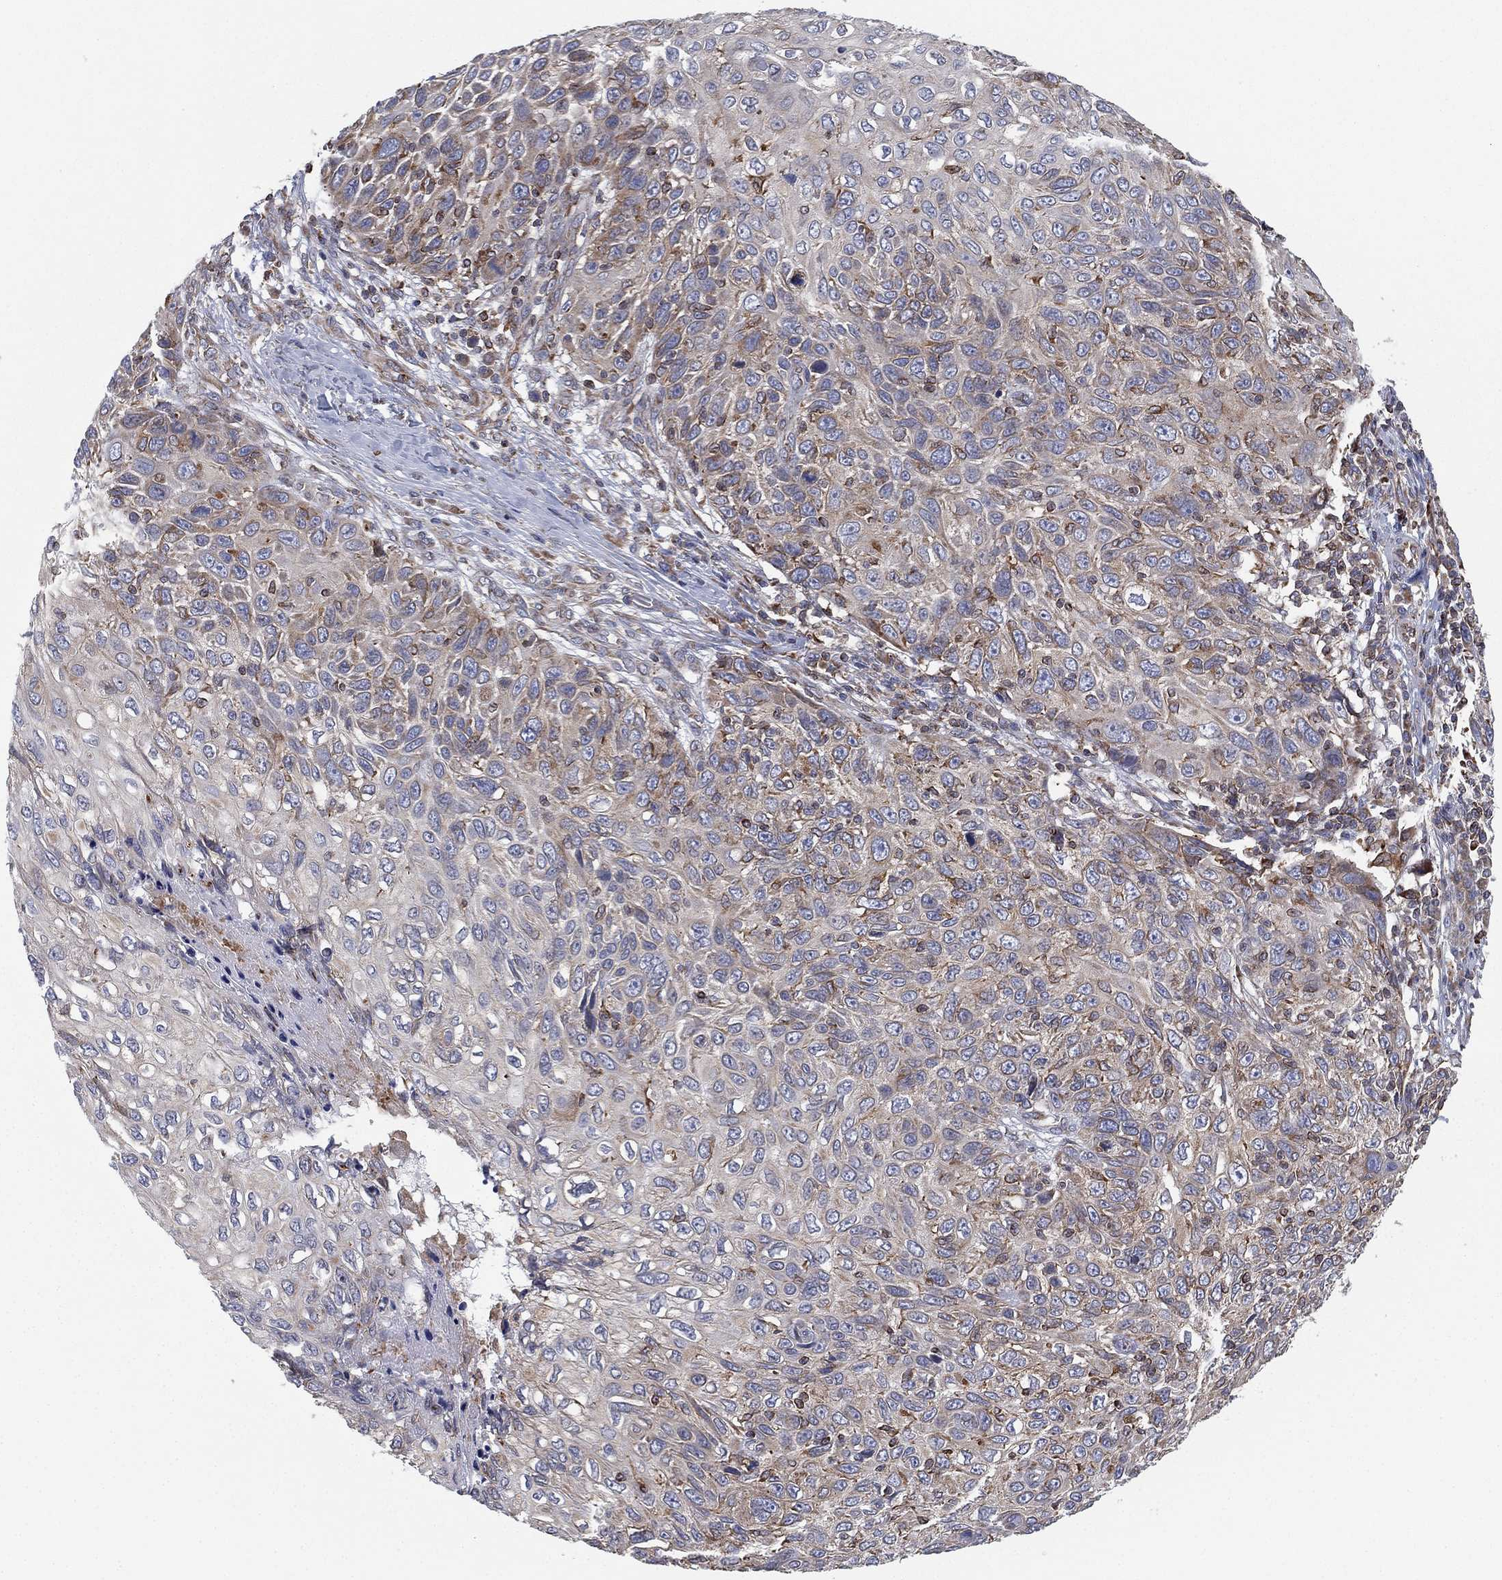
{"staining": {"intensity": "weak", "quantity": "25%-75%", "location": "cytoplasmic/membranous"}, "tissue": "skin cancer", "cell_type": "Tumor cells", "image_type": "cancer", "snomed": [{"axis": "morphology", "description": "Squamous cell carcinoma, NOS"}, {"axis": "topography", "description": "Skin"}], "caption": "This is a micrograph of IHC staining of squamous cell carcinoma (skin), which shows weak positivity in the cytoplasmic/membranous of tumor cells.", "gene": "CYB5B", "patient": {"sex": "male", "age": 92}}